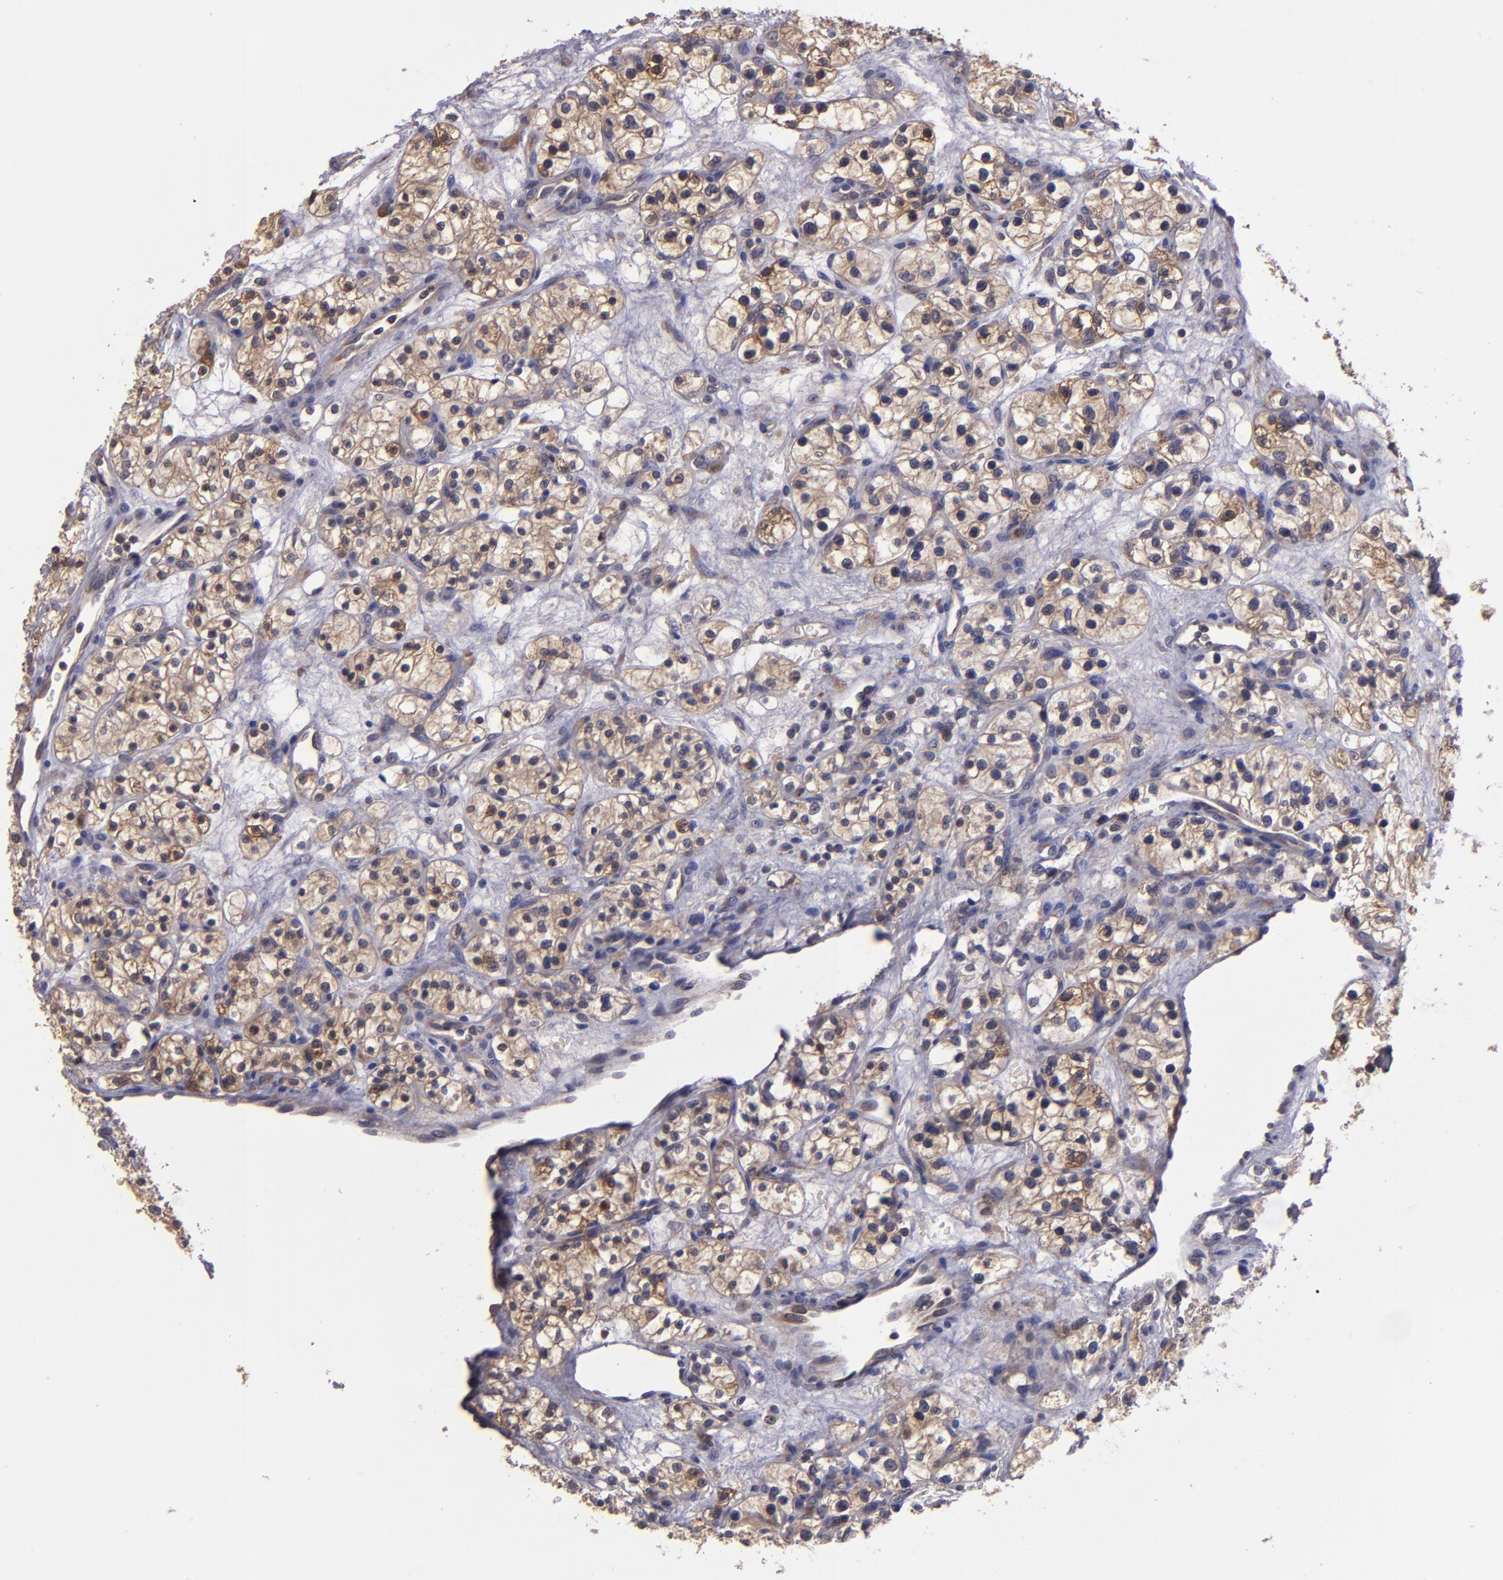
{"staining": {"intensity": "moderate", "quantity": "25%-75%", "location": "cytoplasmic/membranous"}, "tissue": "renal cancer", "cell_type": "Tumor cells", "image_type": "cancer", "snomed": [{"axis": "morphology", "description": "Adenocarcinoma, NOS"}, {"axis": "topography", "description": "Kidney"}], "caption": "Immunohistochemical staining of human renal cancer (adenocarcinoma) demonstrates medium levels of moderate cytoplasmic/membranous expression in approximately 25%-75% of tumor cells.", "gene": "CARS1", "patient": {"sex": "female", "age": 60}}